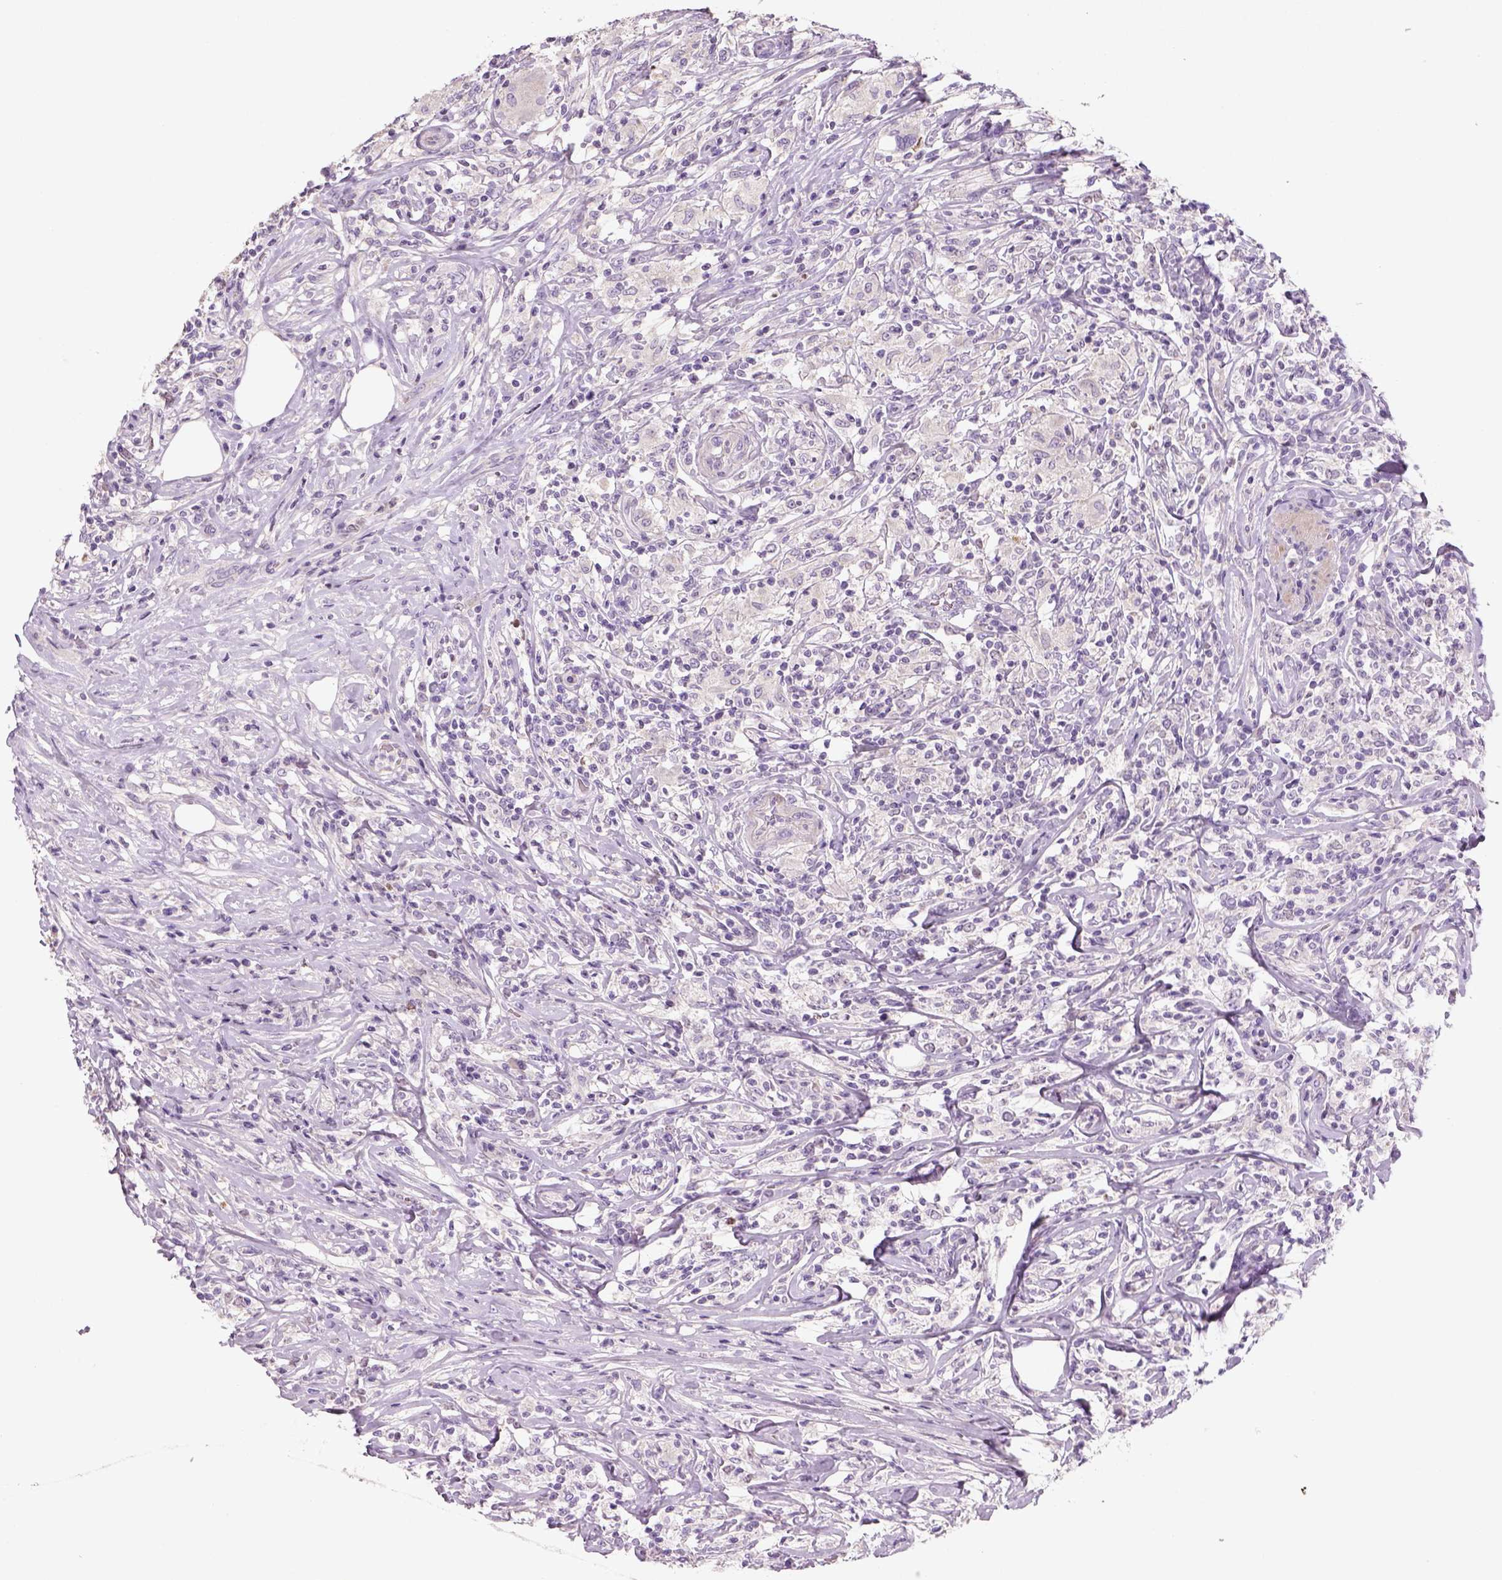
{"staining": {"intensity": "negative", "quantity": "none", "location": "none"}, "tissue": "lymphoma", "cell_type": "Tumor cells", "image_type": "cancer", "snomed": [{"axis": "morphology", "description": "Malignant lymphoma, non-Hodgkin's type, High grade"}, {"axis": "topography", "description": "Lymph node"}], "caption": "Immunohistochemistry (IHC) image of neoplastic tissue: human lymphoma stained with DAB (3,3'-diaminobenzidine) demonstrates no significant protein staining in tumor cells.", "gene": "NUDT6", "patient": {"sex": "female", "age": 84}}